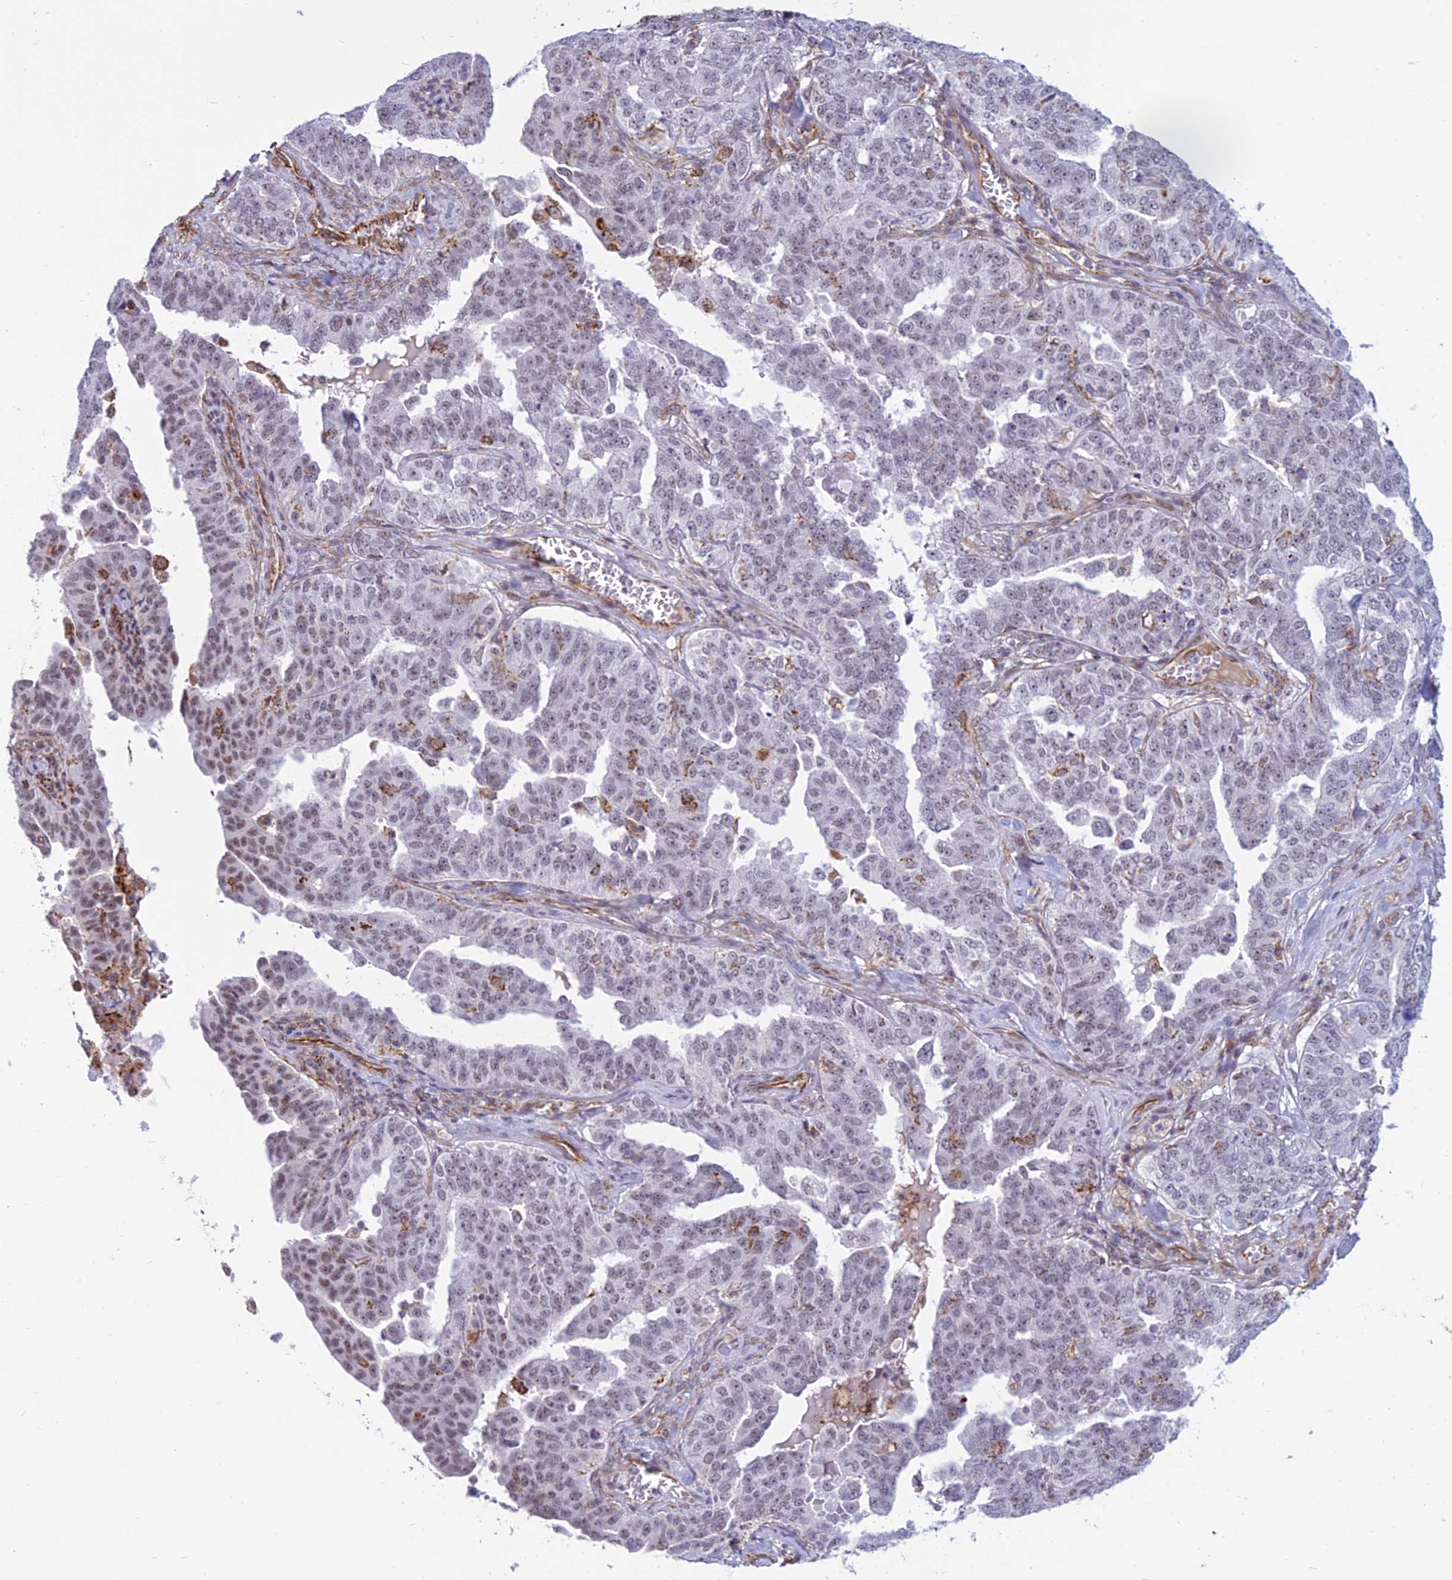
{"staining": {"intensity": "weak", "quantity": "25%-75%", "location": "nuclear"}, "tissue": "ovarian cancer", "cell_type": "Tumor cells", "image_type": "cancer", "snomed": [{"axis": "morphology", "description": "Carcinoma, endometroid"}, {"axis": "topography", "description": "Ovary"}], "caption": "Immunohistochemical staining of human endometroid carcinoma (ovarian) demonstrates weak nuclear protein expression in approximately 25%-75% of tumor cells.", "gene": "SAPCD2", "patient": {"sex": "female", "age": 62}}